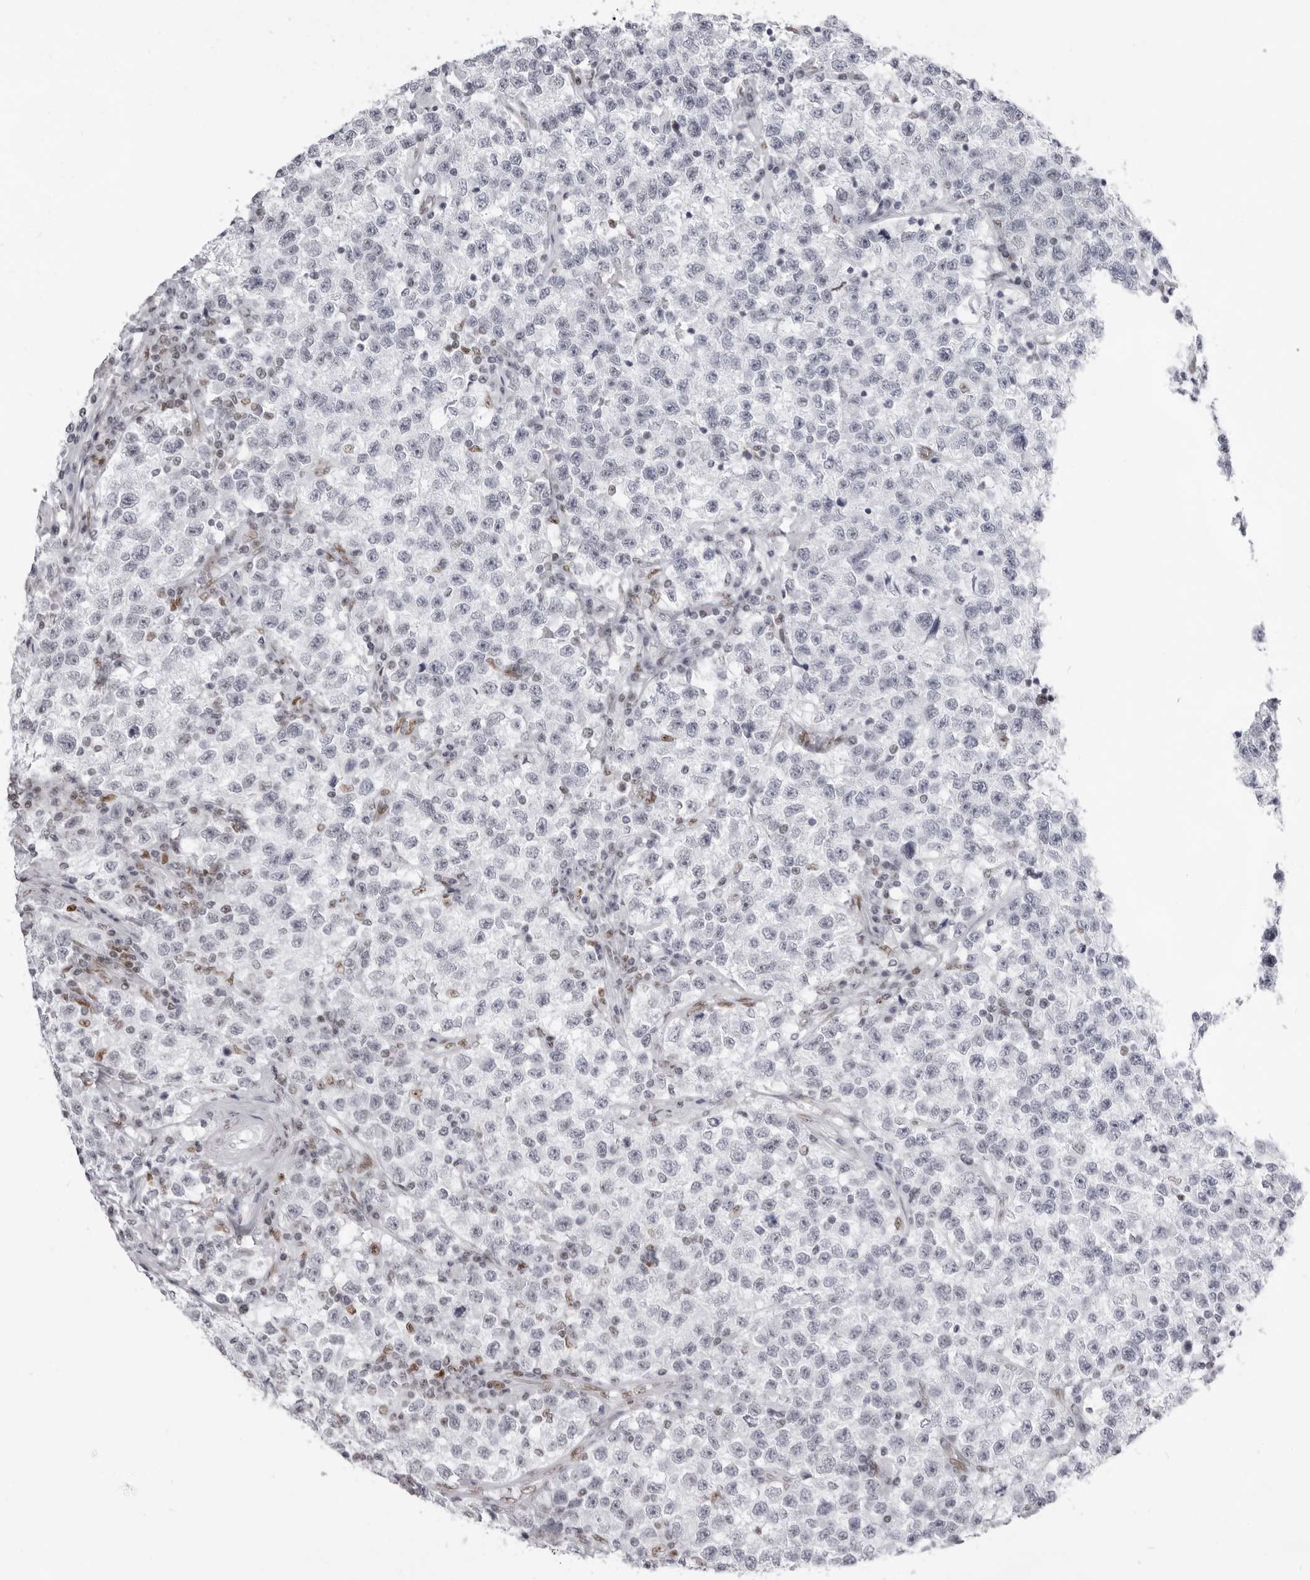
{"staining": {"intensity": "negative", "quantity": "none", "location": "none"}, "tissue": "testis cancer", "cell_type": "Tumor cells", "image_type": "cancer", "snomed": [{"axis": "morphology", "description": "Seminoma, NOS"}, {"axis": "topography", "description": "Testis"}], "caption": "This histopathology image is of testis seminoma stained with IHC to label a protein in brown with the nuclei are counter-stained blue. There is no staining in tumor cells. (Stains: DAB immunohistochemistry with hematoxylin counter stain, Microscopy: brightfield microscopy at high magnification).", "gene": "IRF2BP2", "patient": {"sex": "male", "age": 22}}